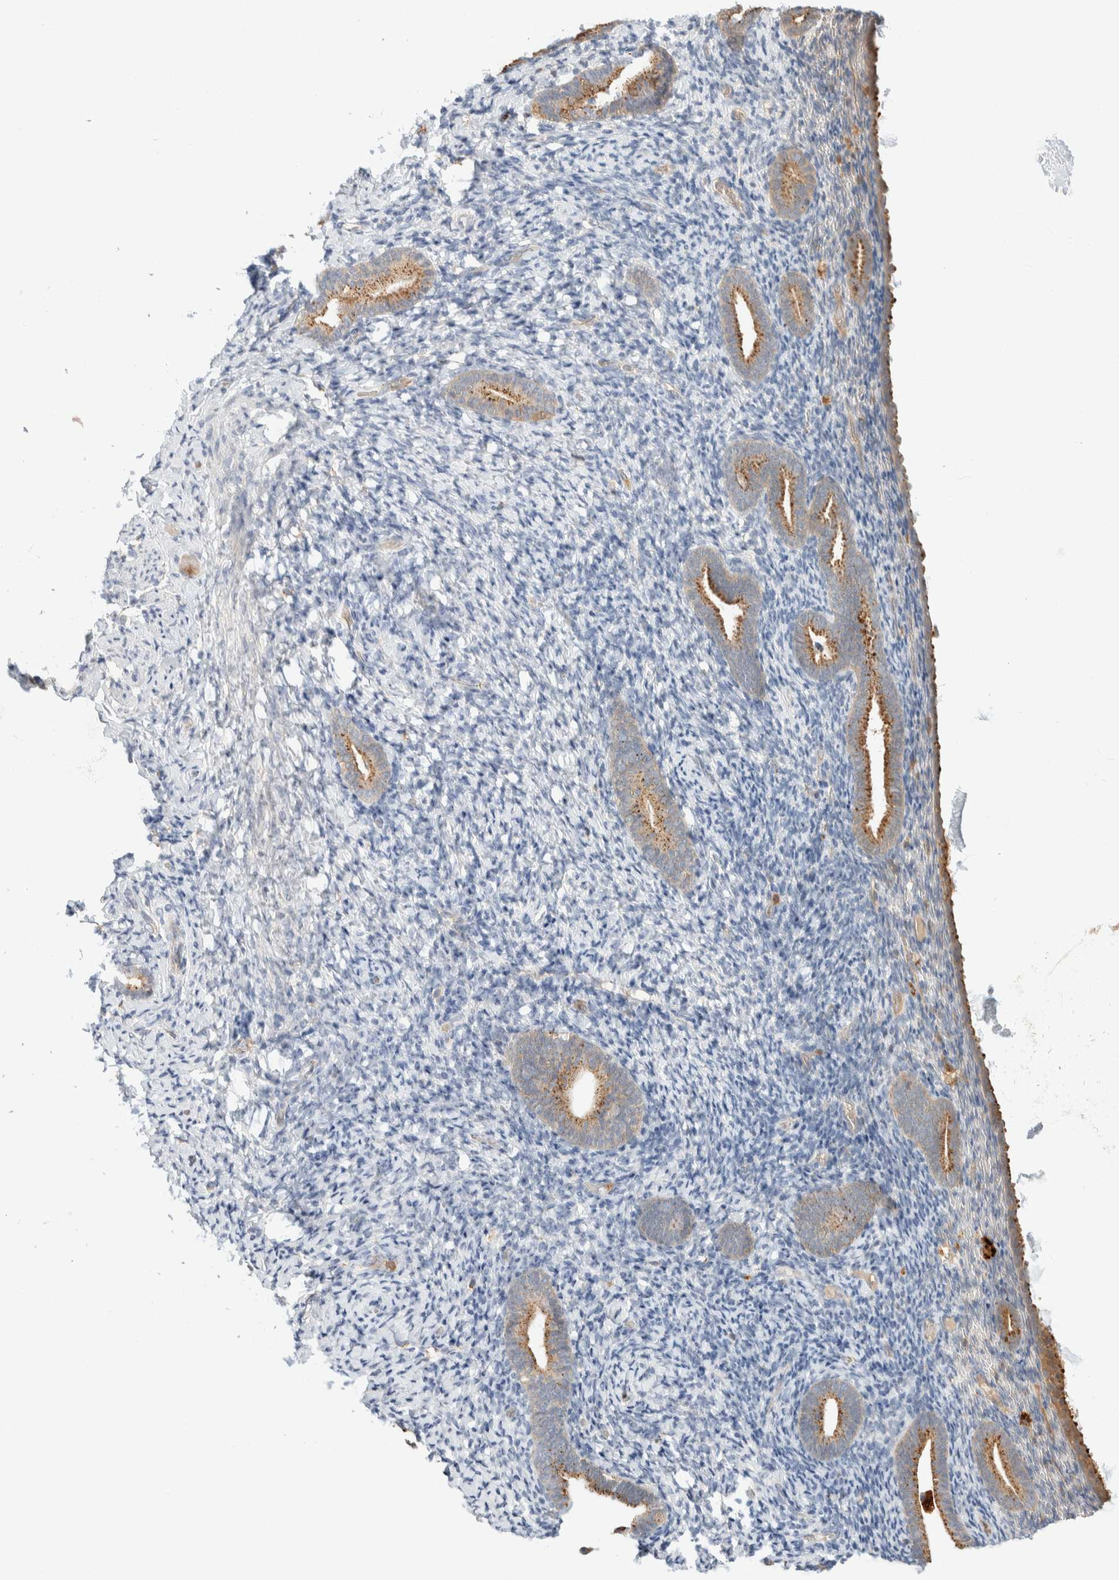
{"staining": {"intensity": "negative", "quantity": "none", "location": "none"}, "tissue": "endometrium", "cell_type": "Cells in endometrial stroma", "image_type": "normal", "snomed": [{"axis": "morphology", "description": "Normal tissue, NOS"}, {"axis": "topography", "description": "Endometrium"}], "caption": "This is an immunohistochemistry (IHC) histopathology image of normal human endometrium. There is no positivity in cells in endometrial stroma.", "gene": "GCLM", "patient": {"sex": "female", "age": 51}}